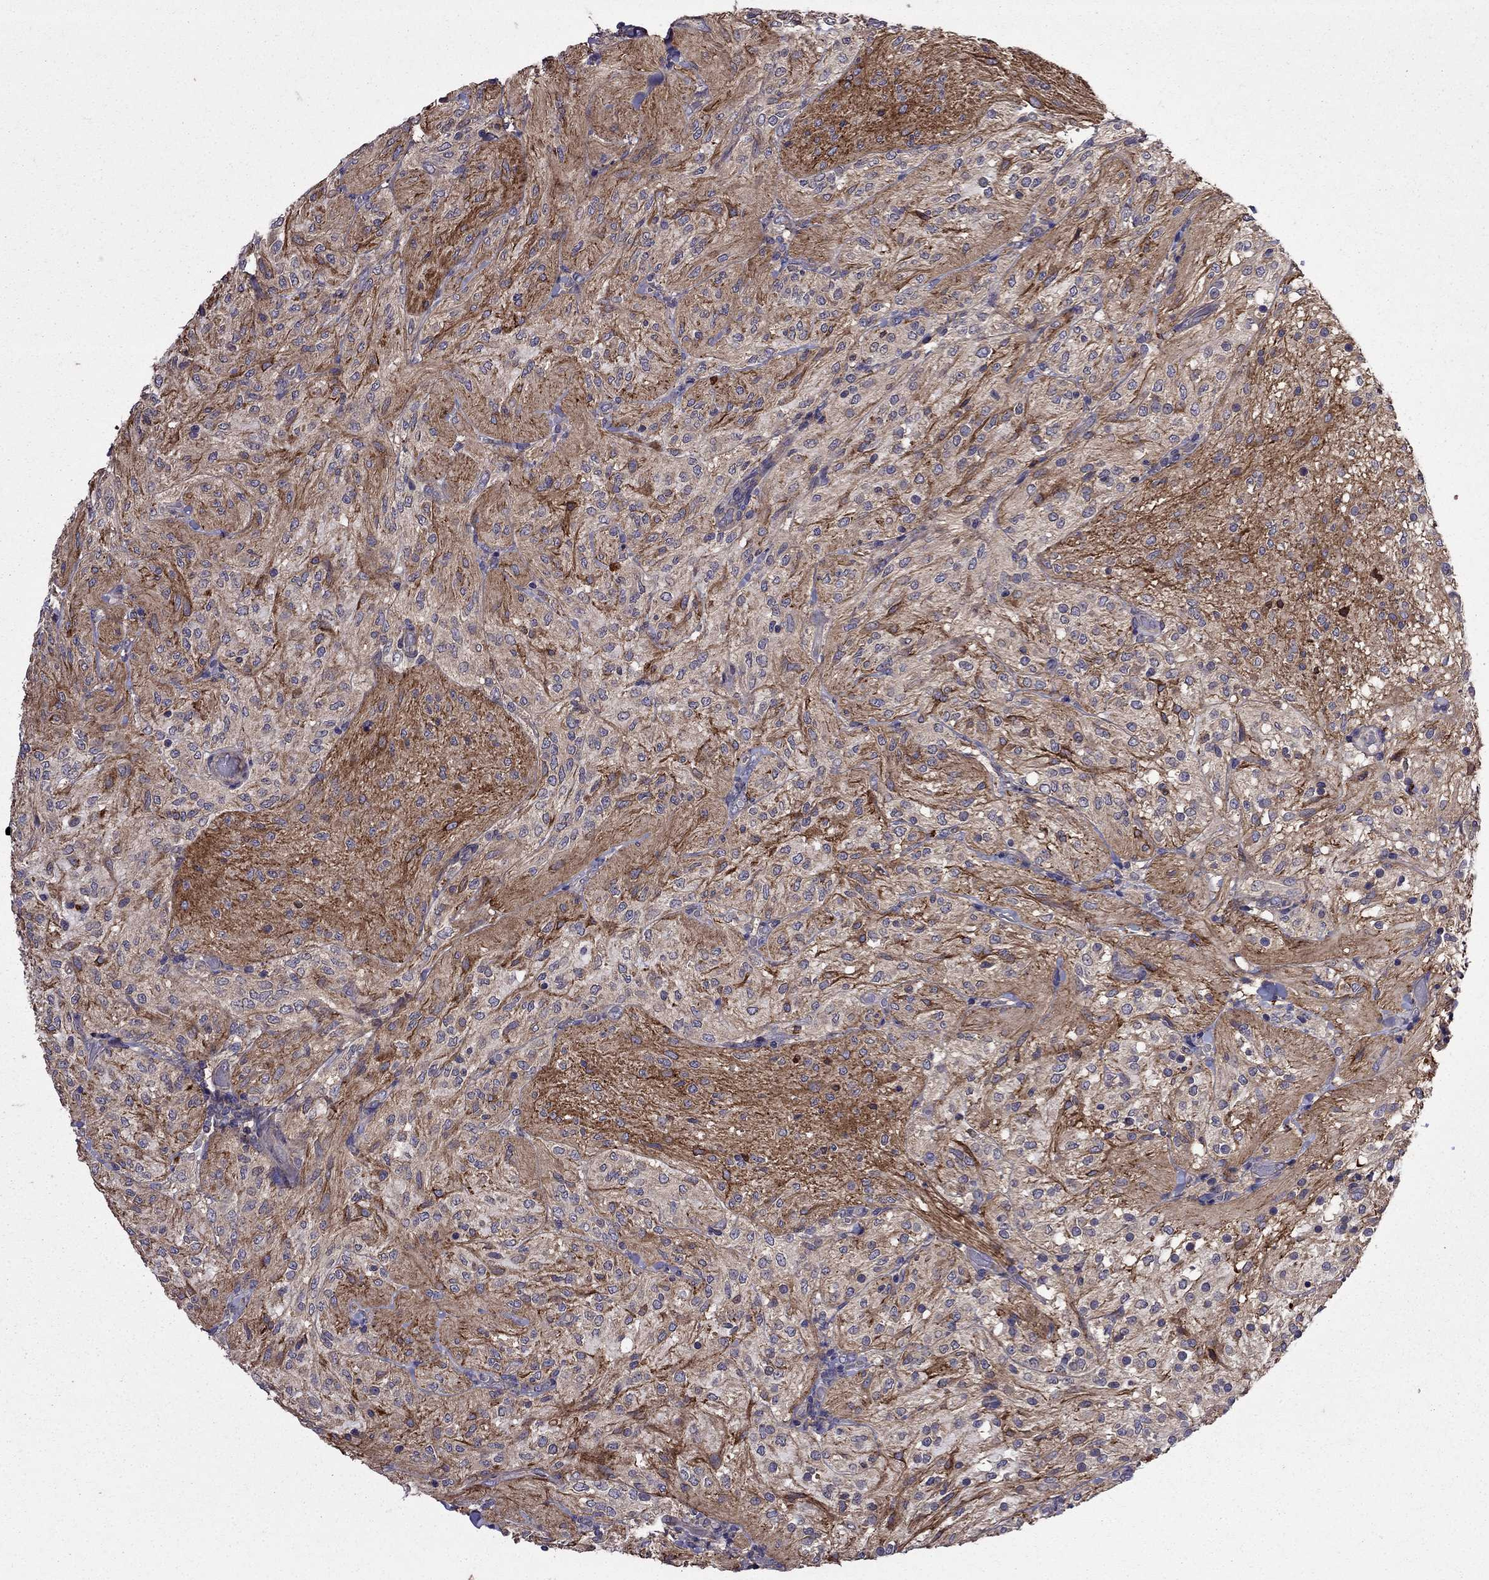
{"staining": {"intensity": "moderate", "quantity": ">75%", "location": "cytoplasmic/membranous"}, "tissue": "glioma", "cell_type": "Tumor cells", "image_type": "cancer", "snomed": [{"axis": "morphology", "description": "Glioma, malignant, Low grade"}, {"axis": "topography", "description": "Brain"}], "caption": "IHC micrograph of malignant glioma (low-grade) stained for a protein (brown), which exhibits medium levels of moderate cytoplasmic/membranous expression in approximately >75% of tumor cells.", "gene": "ITGB1", "patient": {"sex": "male", "age": 3}}